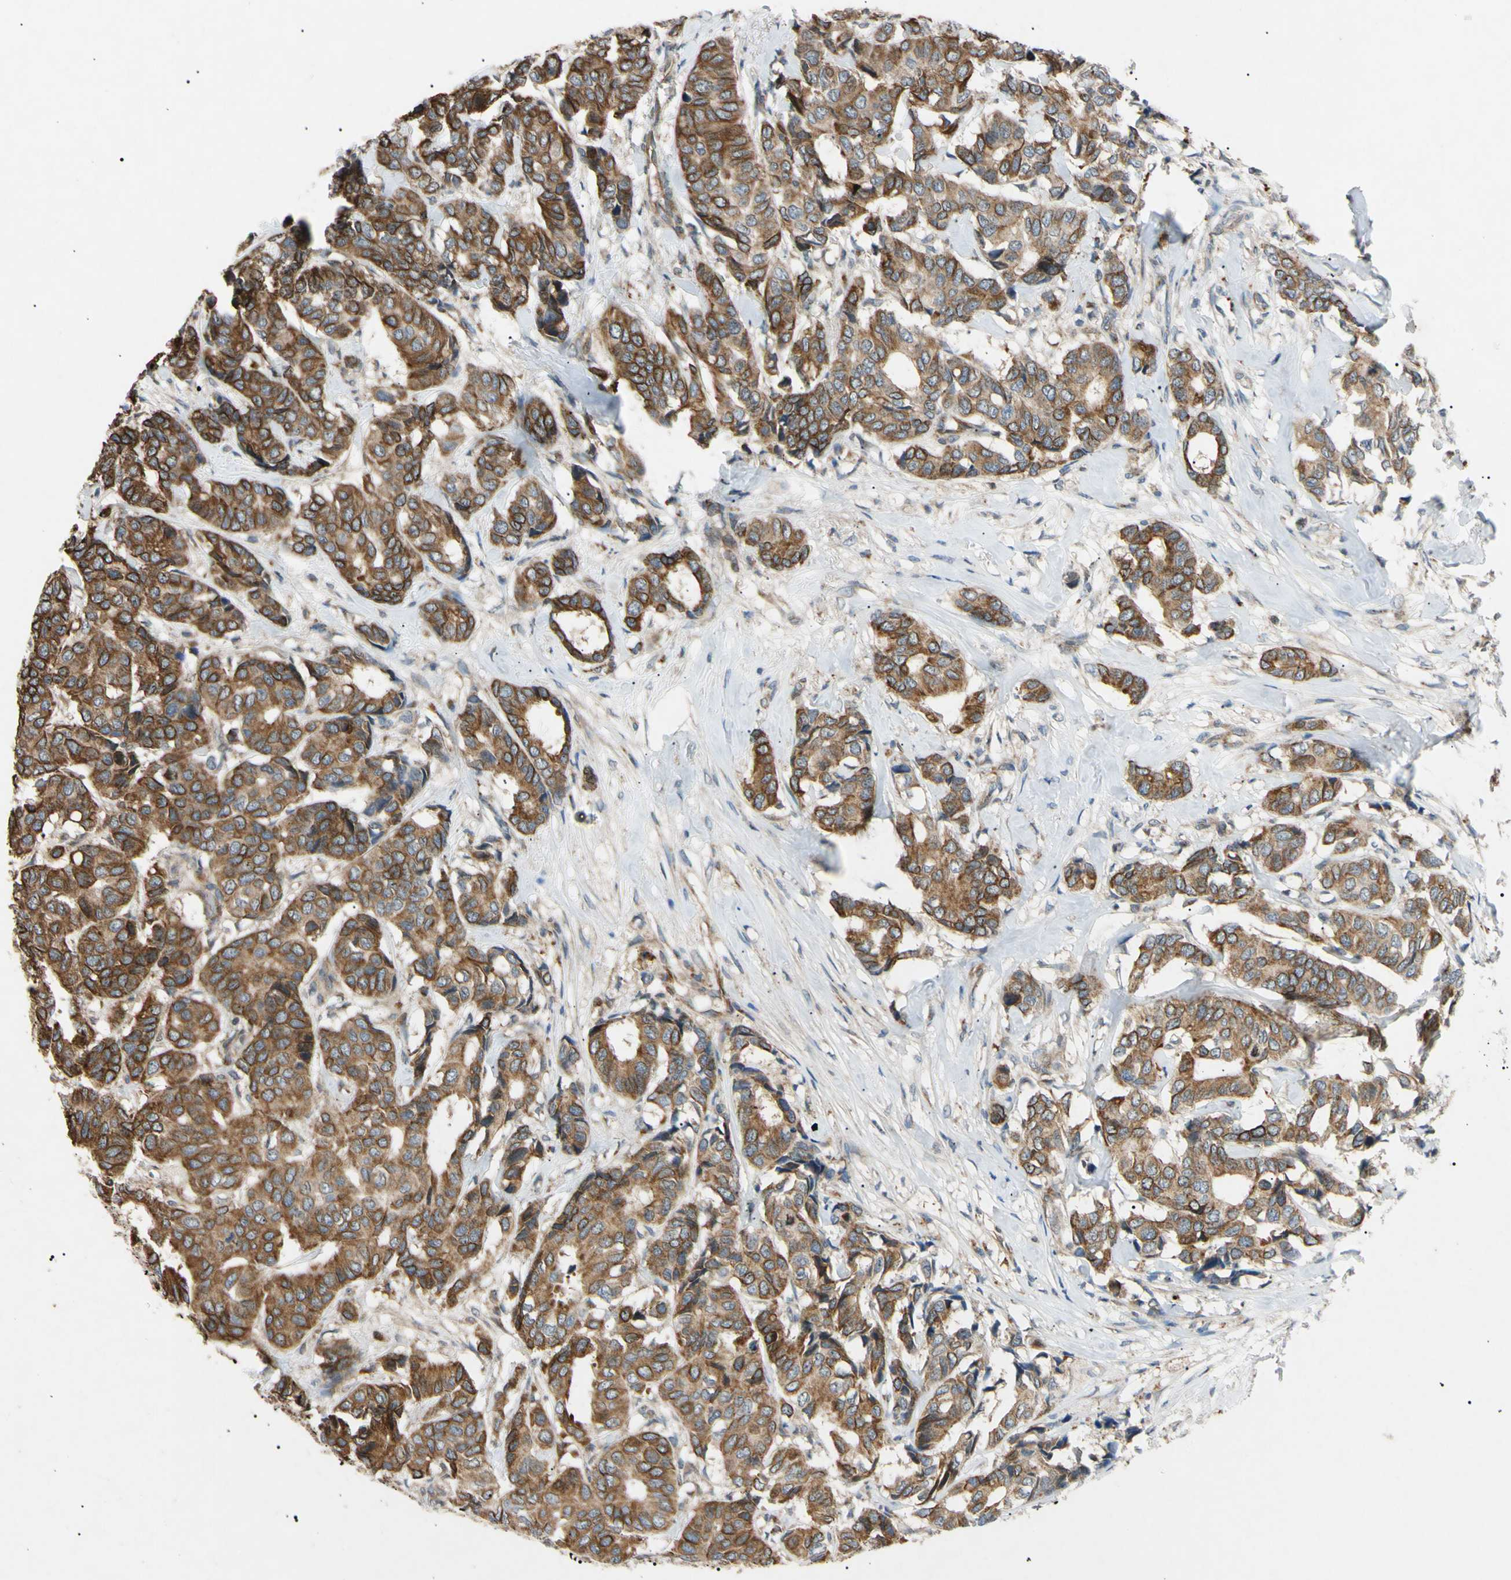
{"staining": {"intensity": "moderate", "quantity": "25%-75%", "location": "cytoplasmic/membranous,nuclear"}, "tissue": "breast cancer", "cell_type": "Tumor cells", "image_type": "cancer", "snomed": [{"axis": "morphology", "description": "Duct carcinoma"}, {"axis": "topography", "description": "Breast"}], "caption": "High-magnification brightfield microscopy of breast cancer (intraductal carcinoma) stained with DAB (3,3'-diaminobenzidine) (brown) and counterstained with hematoxylin (blue). tumor cells exhibit moderate cytoplasmic/membranous and nuclear positivity is identified in approximately25%-75% of cells.", "gene": "TUBB4A", "patient": {"sex": "female", "age": 87}}